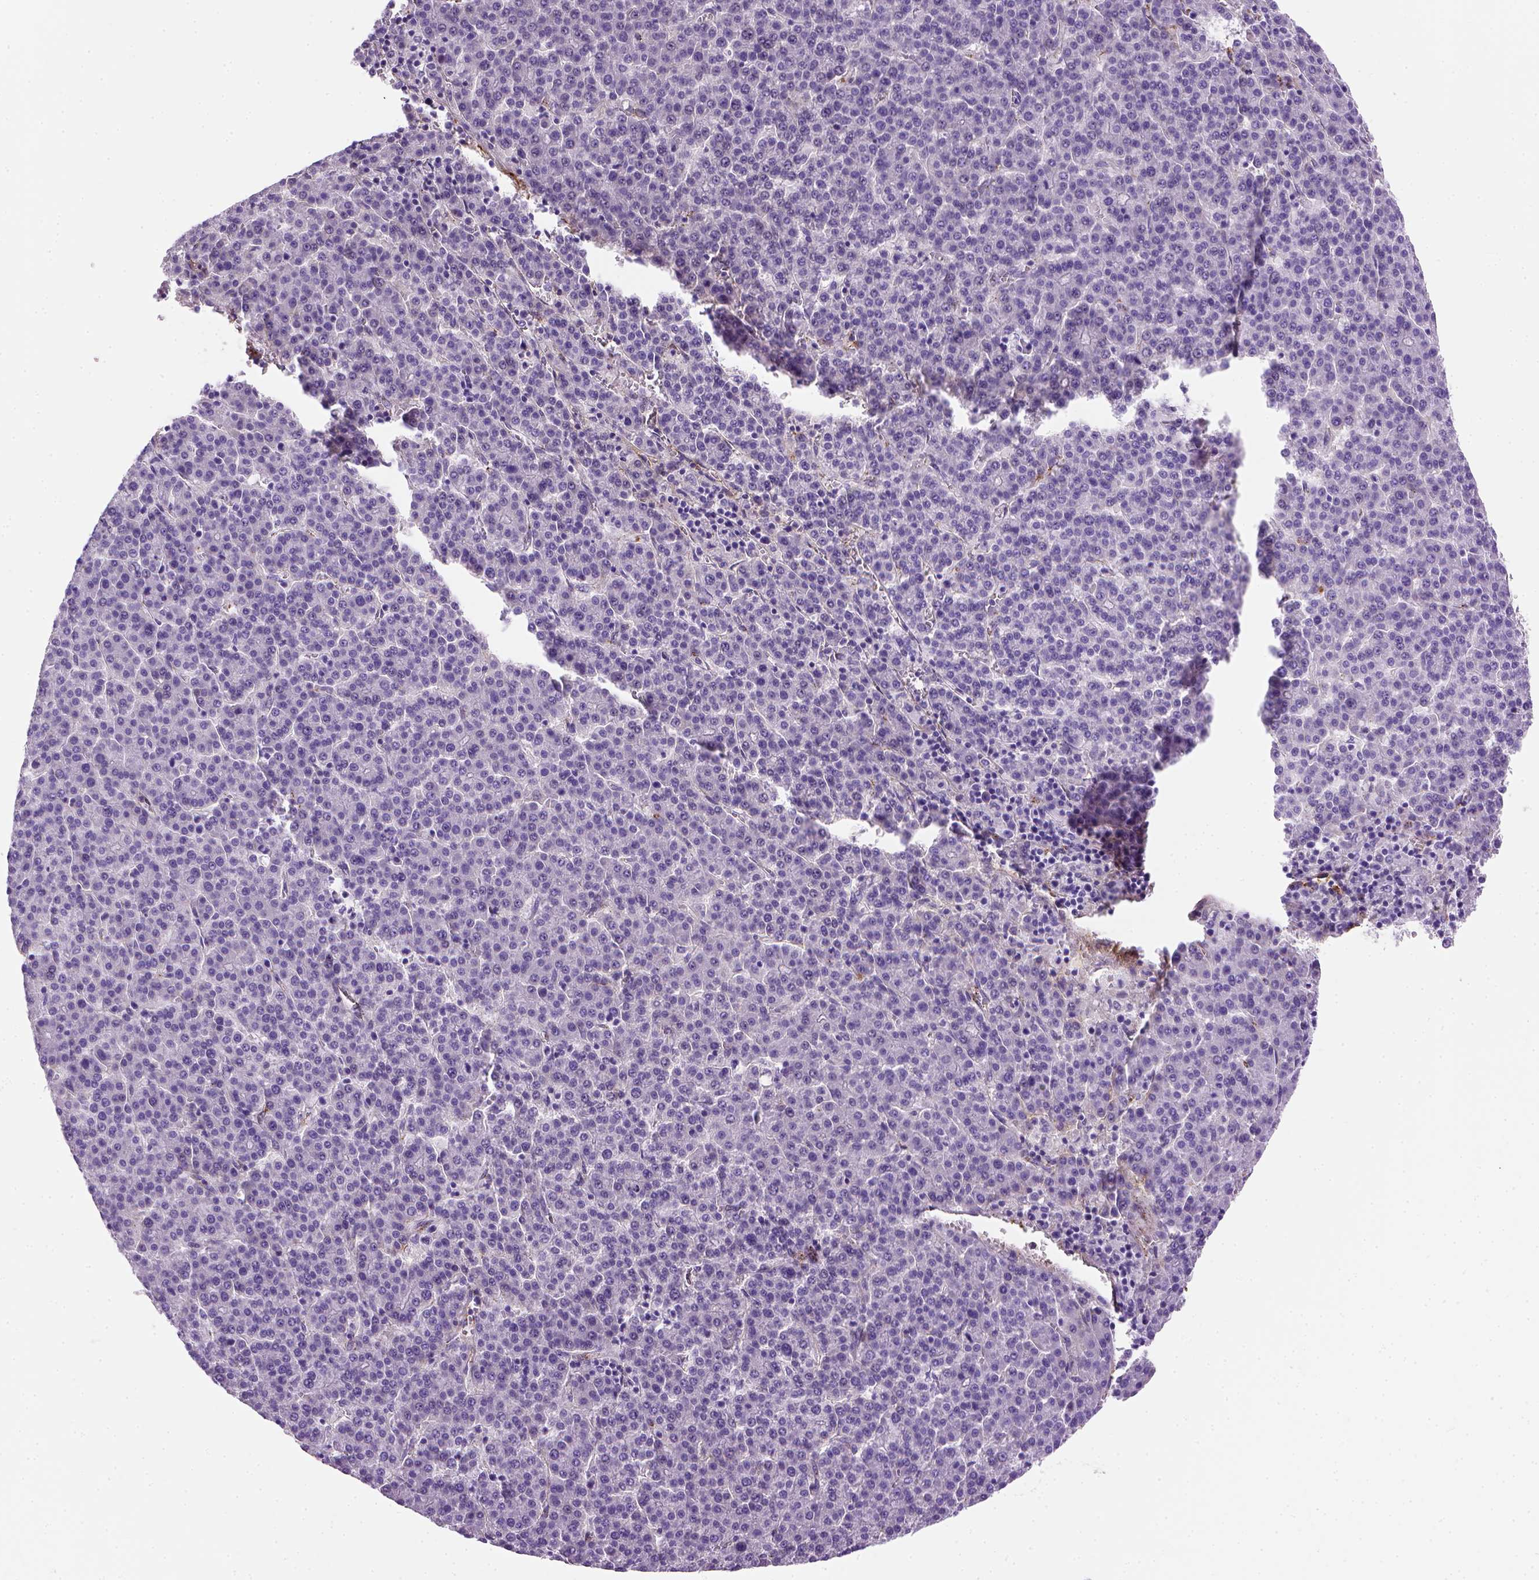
{"staining": {"intensity": "negative", "quantity": "none", "location": "none"}, "tissue": "liver cancer", "cell_type": "Tumor cells", "image_type": "cancer", "snomed": [{"axis": "morphology", "description": "Carcinoma, Hepatocellular, NOS"}, {"axis": "topography", "description": "Liver"}], "caption": "Tumor cells show no significant protein expression in liver hepatocellular carcinoma.", "gene": "VWF", "patient": {"sex": "female", "age": 58}}